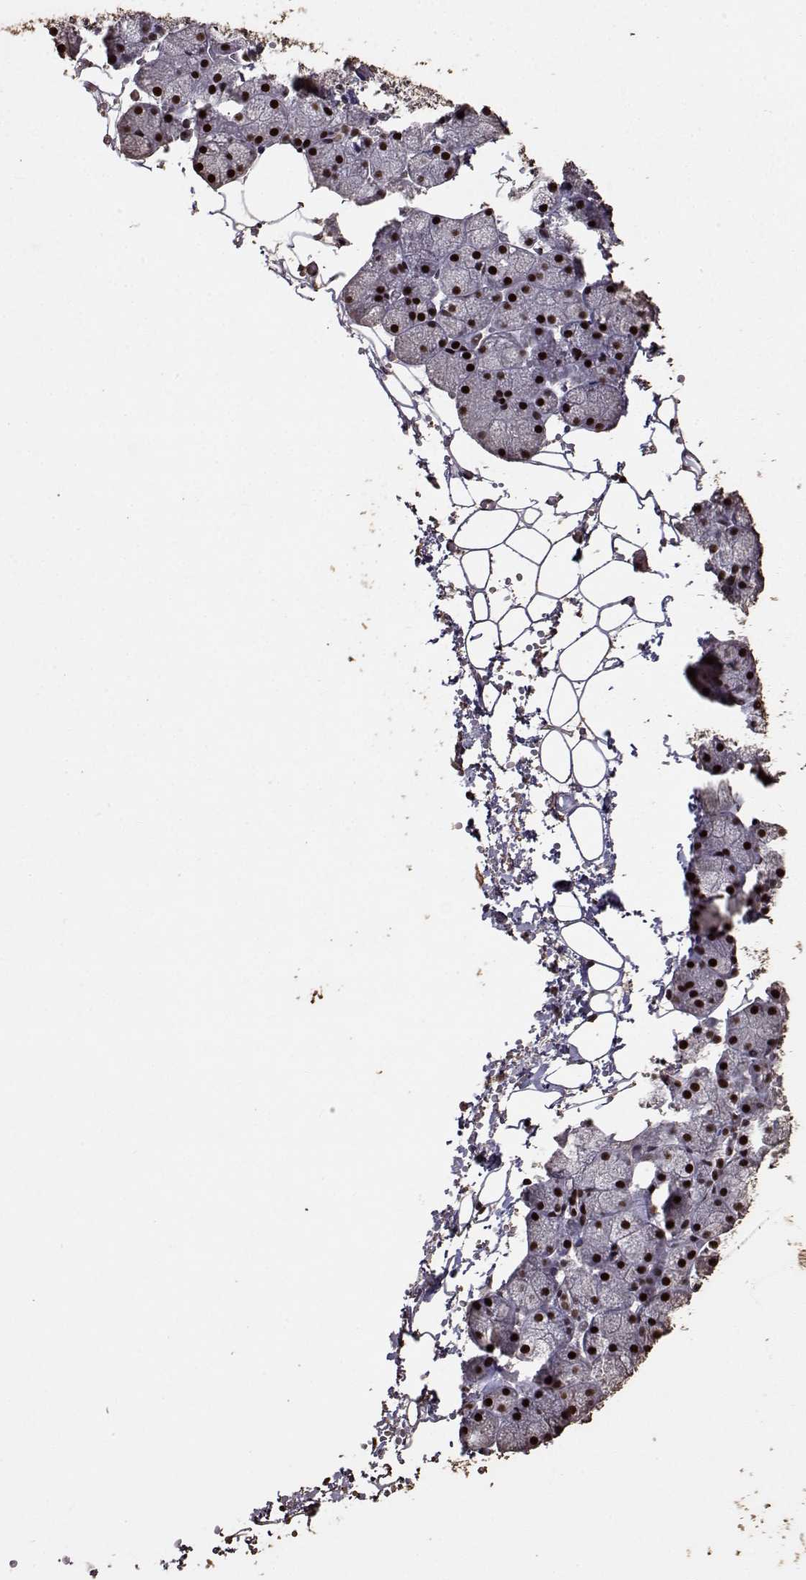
{"staining": {"intensity": "strong", "quantity": ">75%", "location": "nuclear"}, "tissue": "salivary gland", "cell_type": "Glandular cells", "image_type": "normal", "snomed": [{"axis": "morphology", "description": "Normal tissue, NOS"}, {"axis": "topography", "description": "Salivary gland"}], "caption": "Glandular cells display strong nuclear expression in about >75% of cells in benign salivary gland. (DAB IHC, brown staining for protein, blue staining for nuclei).", "gene": "TOE1", "patient": {"sex": "male", "age": 38}}